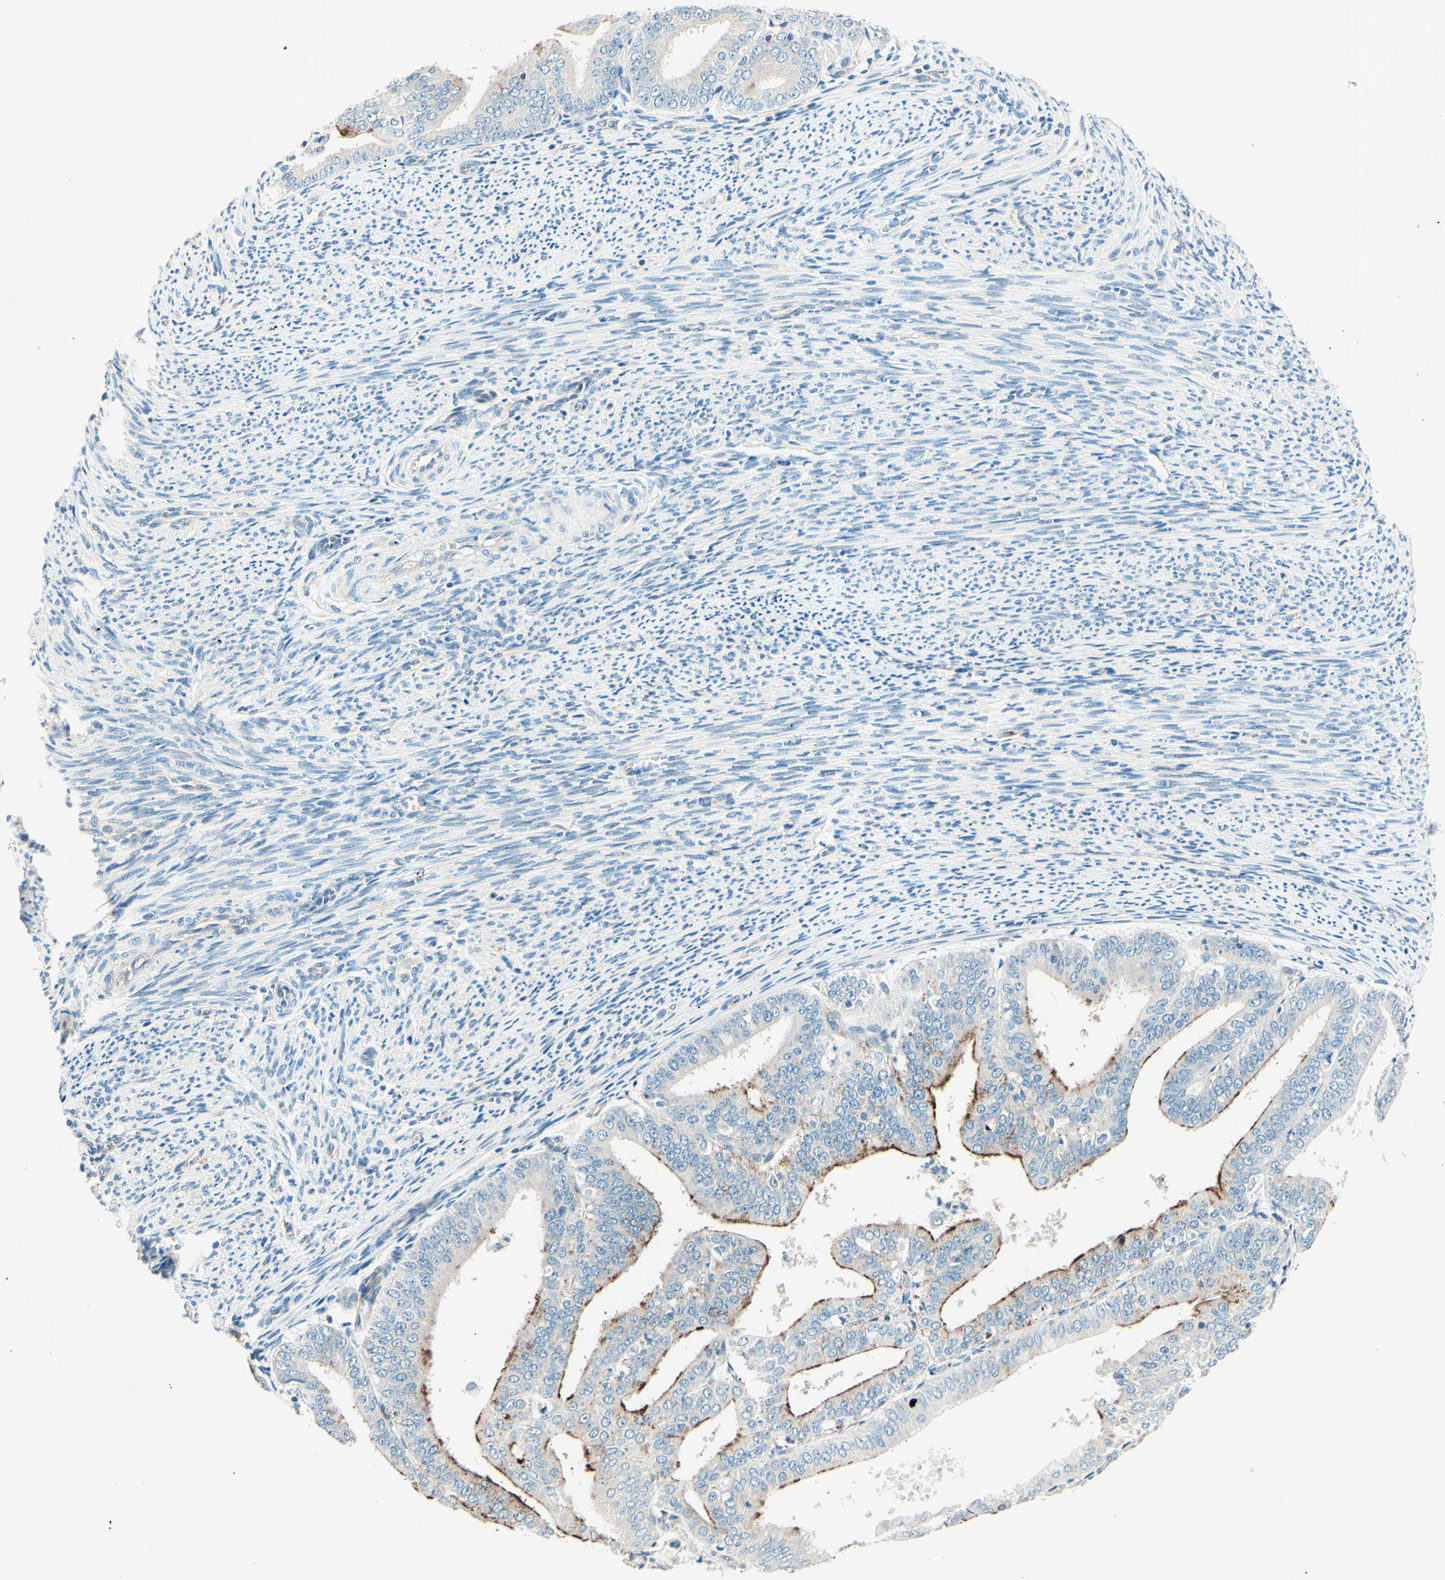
{"staining": {"intensity": "moderate", "quantity": "25%-75%", "location": "cytoplasmic/membranous"}, "tissue": "endometrial cancer", "cell_type": "Tumor cells", "image_type": "cancer", "snomed": [{"axis": "morphology", "description": "Adenocarcinoma, NOS"}, {"axis": "topography", "description": "Endometrium"}], "caption": "Protein expression analysis of endometrial adenocarcinoma shows moderate cytoplasmic/membranous positivity in about 25%-75% of tumor cells.", "gene": "TAOK2", "patient": {"sex": "female", "age": 63}}